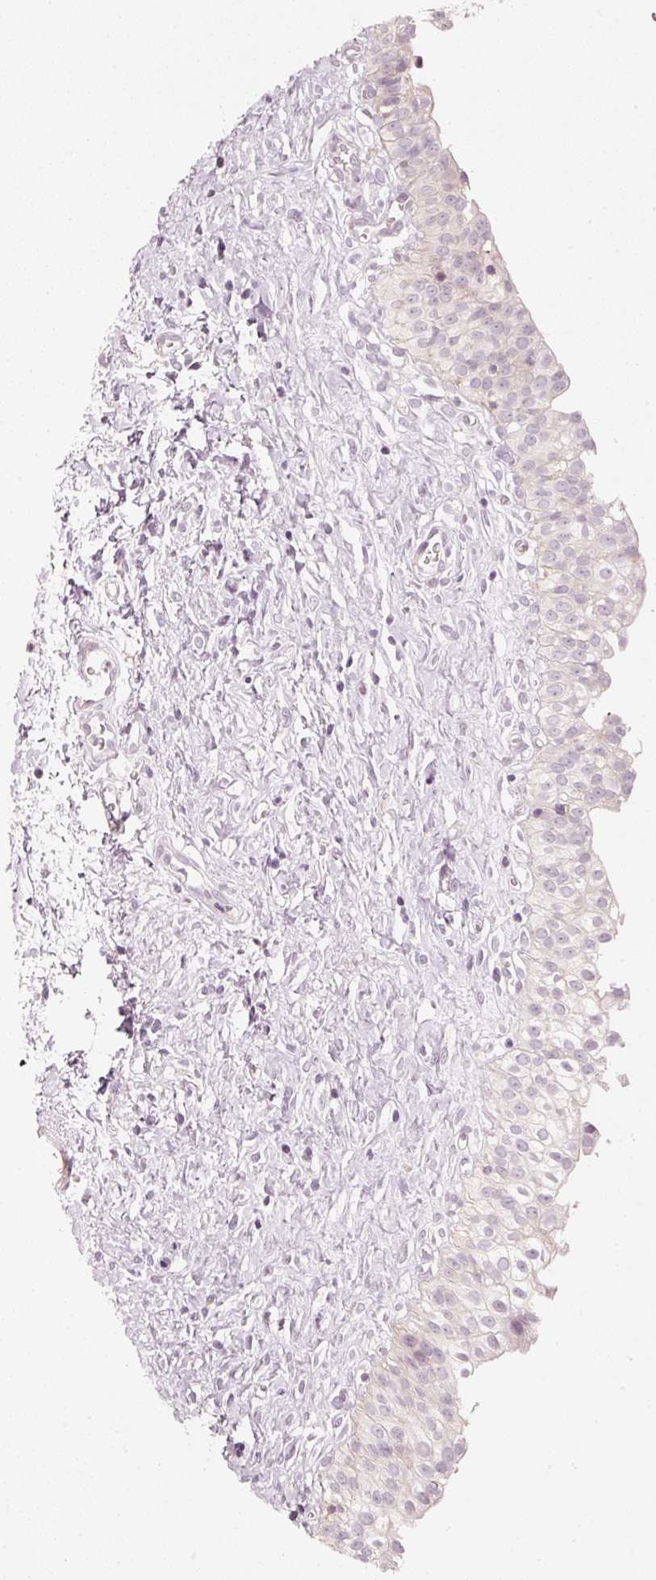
{"staining": {"intensity": "negative", "quantity": "none", "location": "none"}, "tissue": "urinary bladder", "cell_type": "Urothelial cells", "image_type": "normal", "snomed": [{"axis": "morphology", "description": "Normal tissue, NOS"}, {"axis": "topography", "description": "Urinary bladder"}], "caption": "The histopathology image reveals no significant staining in urothelial cells of urinary bladder.", "gene": "TREX2", "patient": {"sex": "male", "age": 51}}